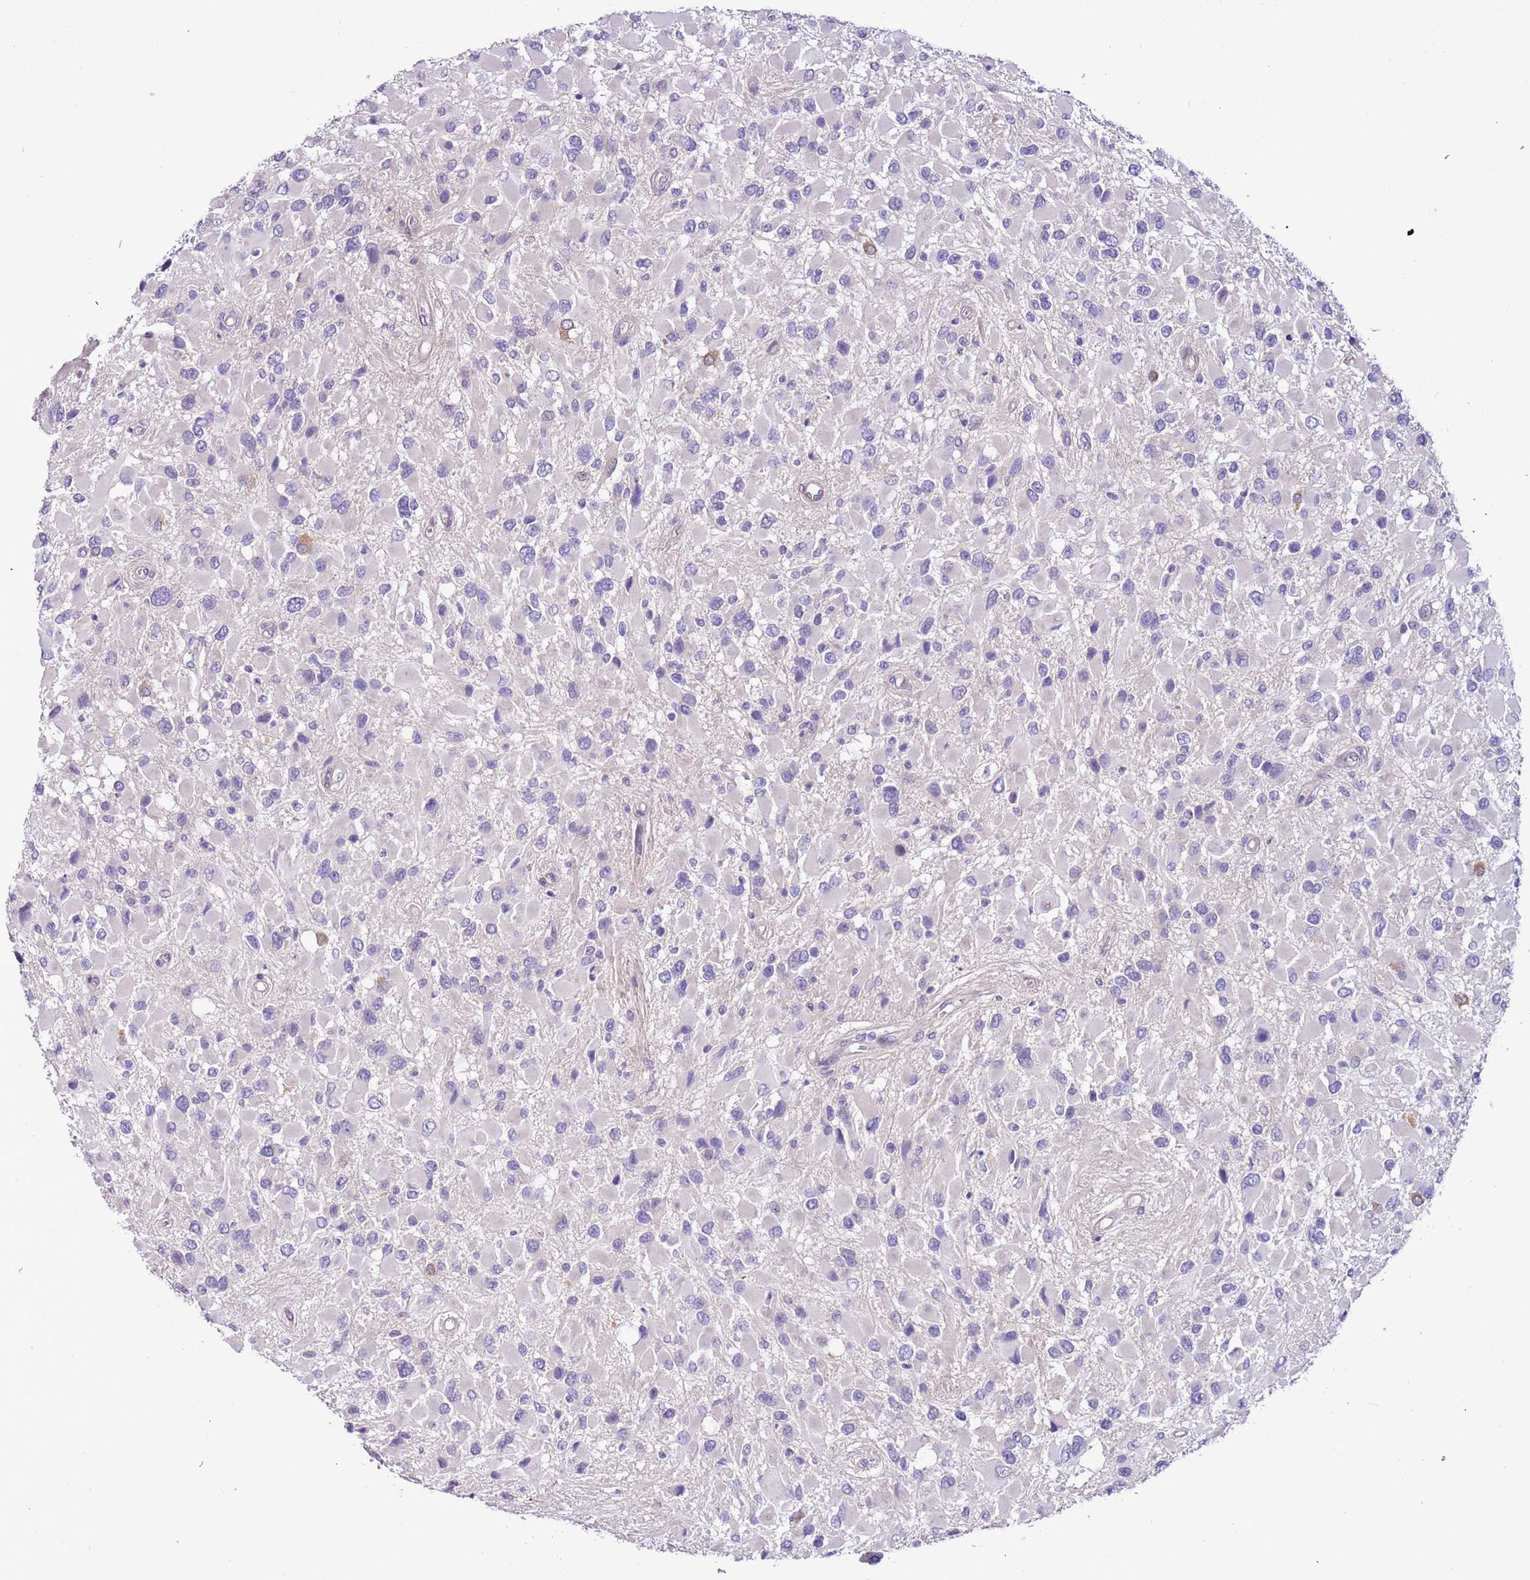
{"staining": {"intensity": "negative", "quantity": "none", "location": "none"}, "tissue": "glioma", "cell_type": "Tumor cells", "image_type": "cancer", "snomed": [{"axis": "morphology", "description": "Glioma, malignant, High grade"}, {"axis": "topography", "description": "Brain"}], "caption": "An image of human malignant glioma (high-grade) is negative for staining in tumor cells.", "gene": "PLEKHH1", "patient": {"sex": "male", "age": 53}}